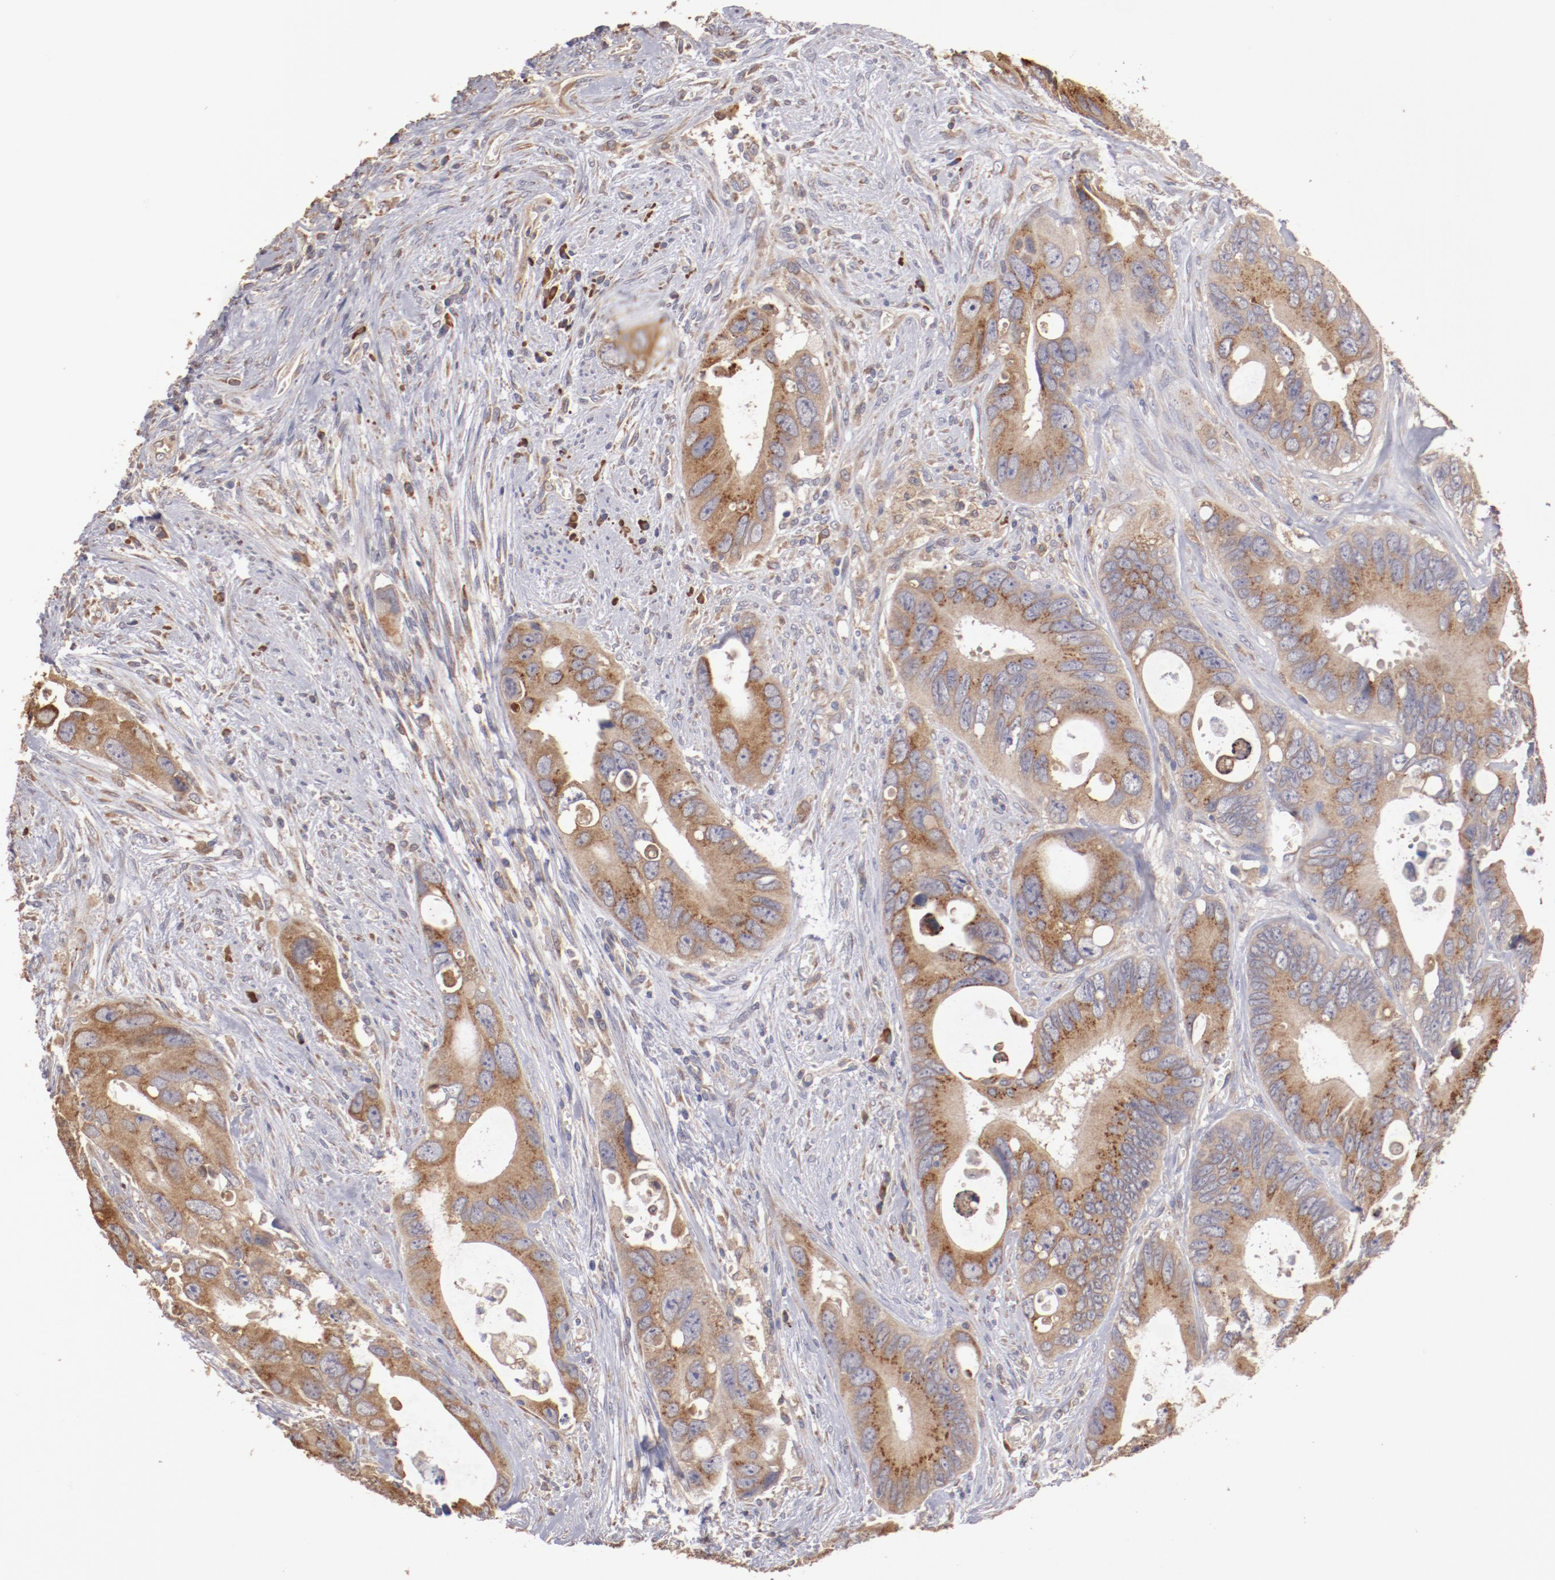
{"staining": {"intensity": "weak", "quantity": ">75%", "location": "cytoplasmic/membranous"}, "tissue": "colorectal cancer", "cell_type": "Tumor cells", "image_type": "cancer", "snomed": [{"axis": "morphology", "description": "Adenocarcinoma, NOS"}, {"axis": "topography", "description": "Rectum"}], "caption": "Weak cytoplasmic/membranous staining for a protein is seen in approximately >75% of tumor cells of adenocarcinoma (colorectal) using immunohistochemistry.", "gene": "NFKBIE", "patient": {"sex": "male", "age": 70}}